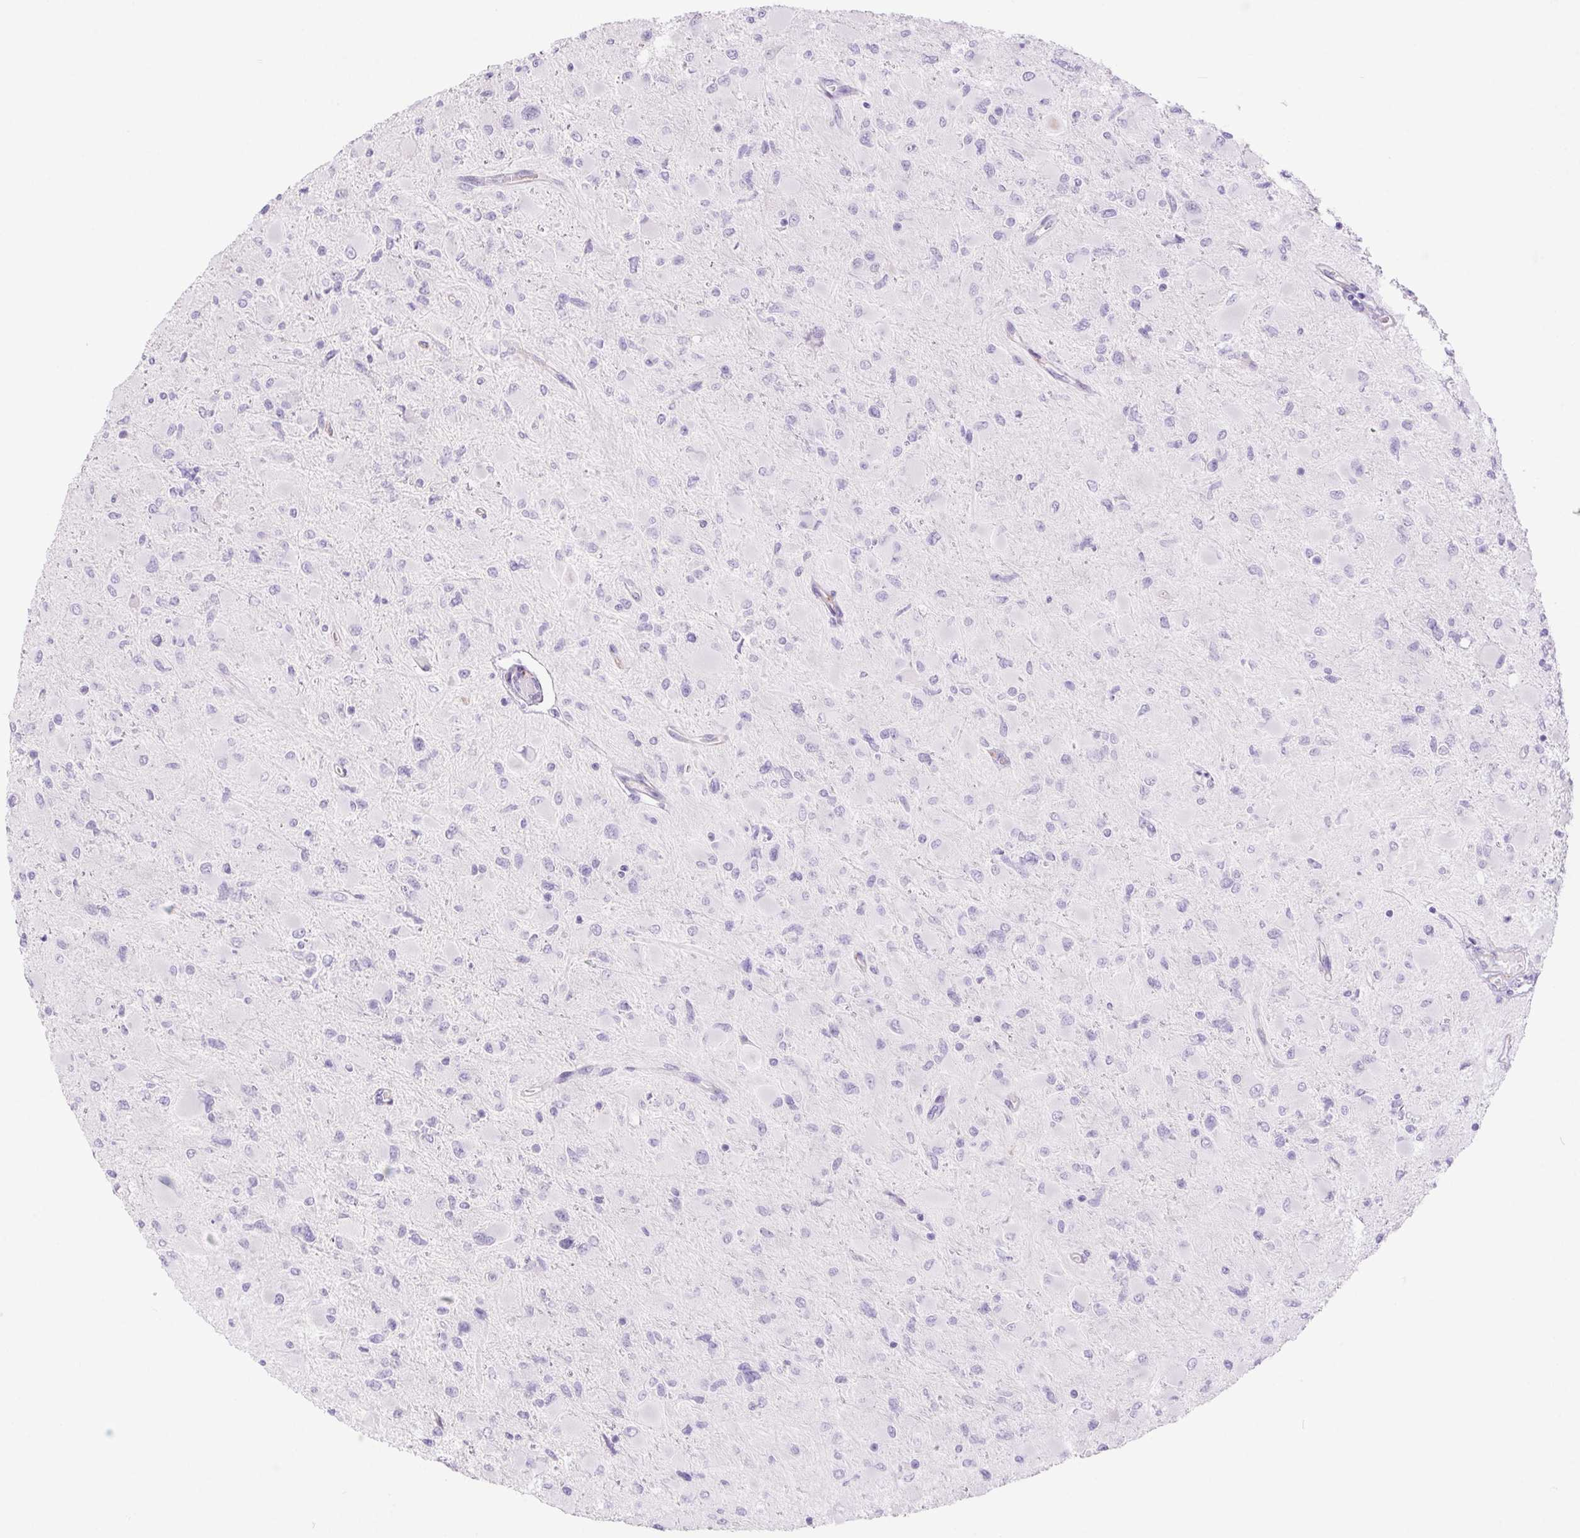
{"staining": {"intensity": "negative", "quantity": "none", "location": "none"}, "tissue": "glioma", "cell_type": "Tumor cells", "image_type": "cancer", "snomed": [{"axis": "morphology", "description": "Glioma, malignant, High grade"}, {"axis": "topography", "description": "Cerebral cortex"}], "caption": "Photomicrograph shows no protein staining in tumor cells of high-grade glioma (malignant) tissue. (DAB immunohistochemistry, high magnification).", "gene": "ERP27", "patient": {"sex": "female", "age": 36}}